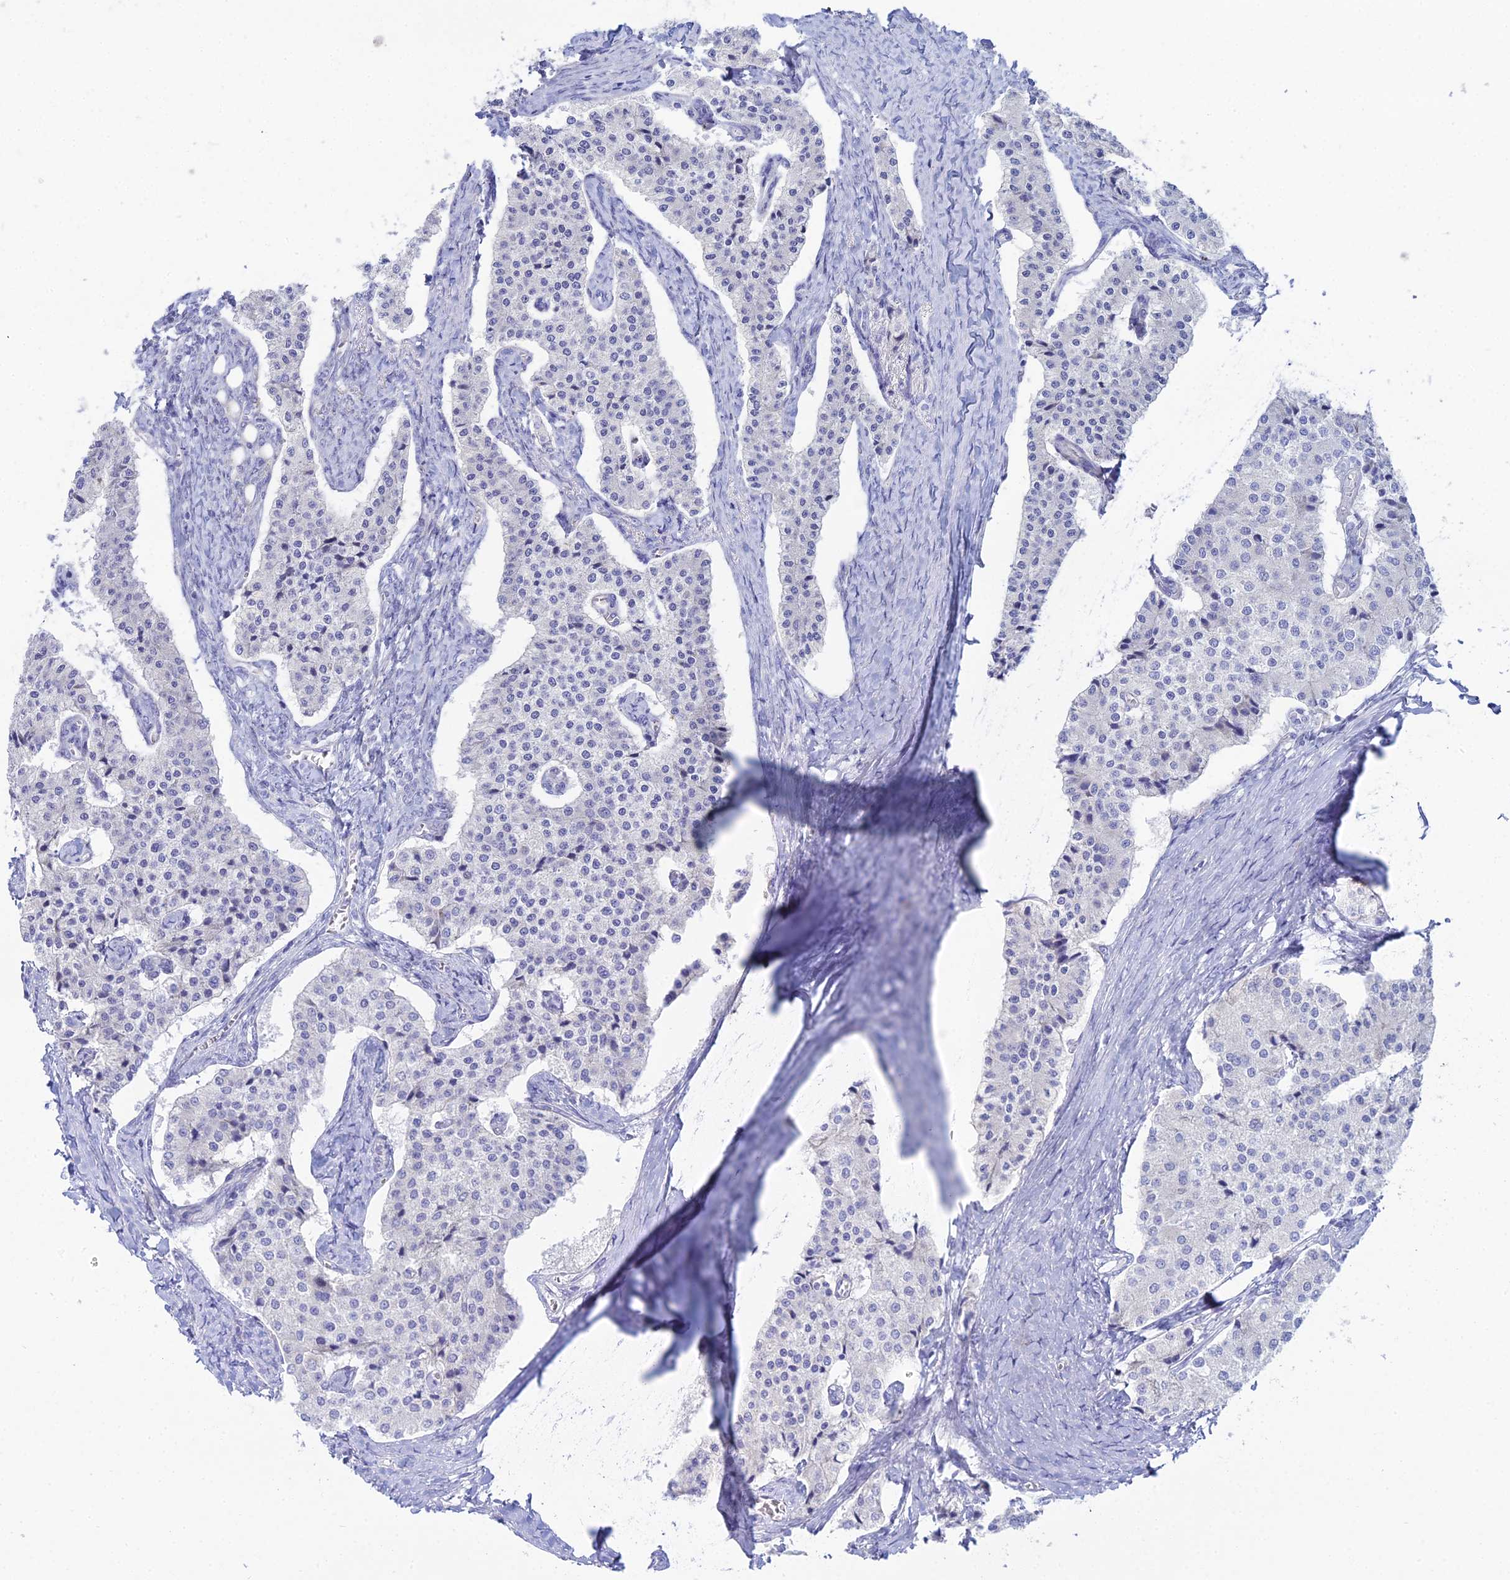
{"staining": {"intensity": "negative", "quantity": "none", "location": "none"}, "tissue": "carcinoid", "cell_type": "Tumor cells", "image_type": "cancer", "snomed": [{"axis": "morphology", "description": "Carcinoid, malignant, NOS"}, {"axis": "topography", "description": "Colon"}], "caption": "The micrograph shows no significant staining in tumor cells of carcinoid.", "gene": "DHX34", "patient": {"sex": "female", "age": 52}}